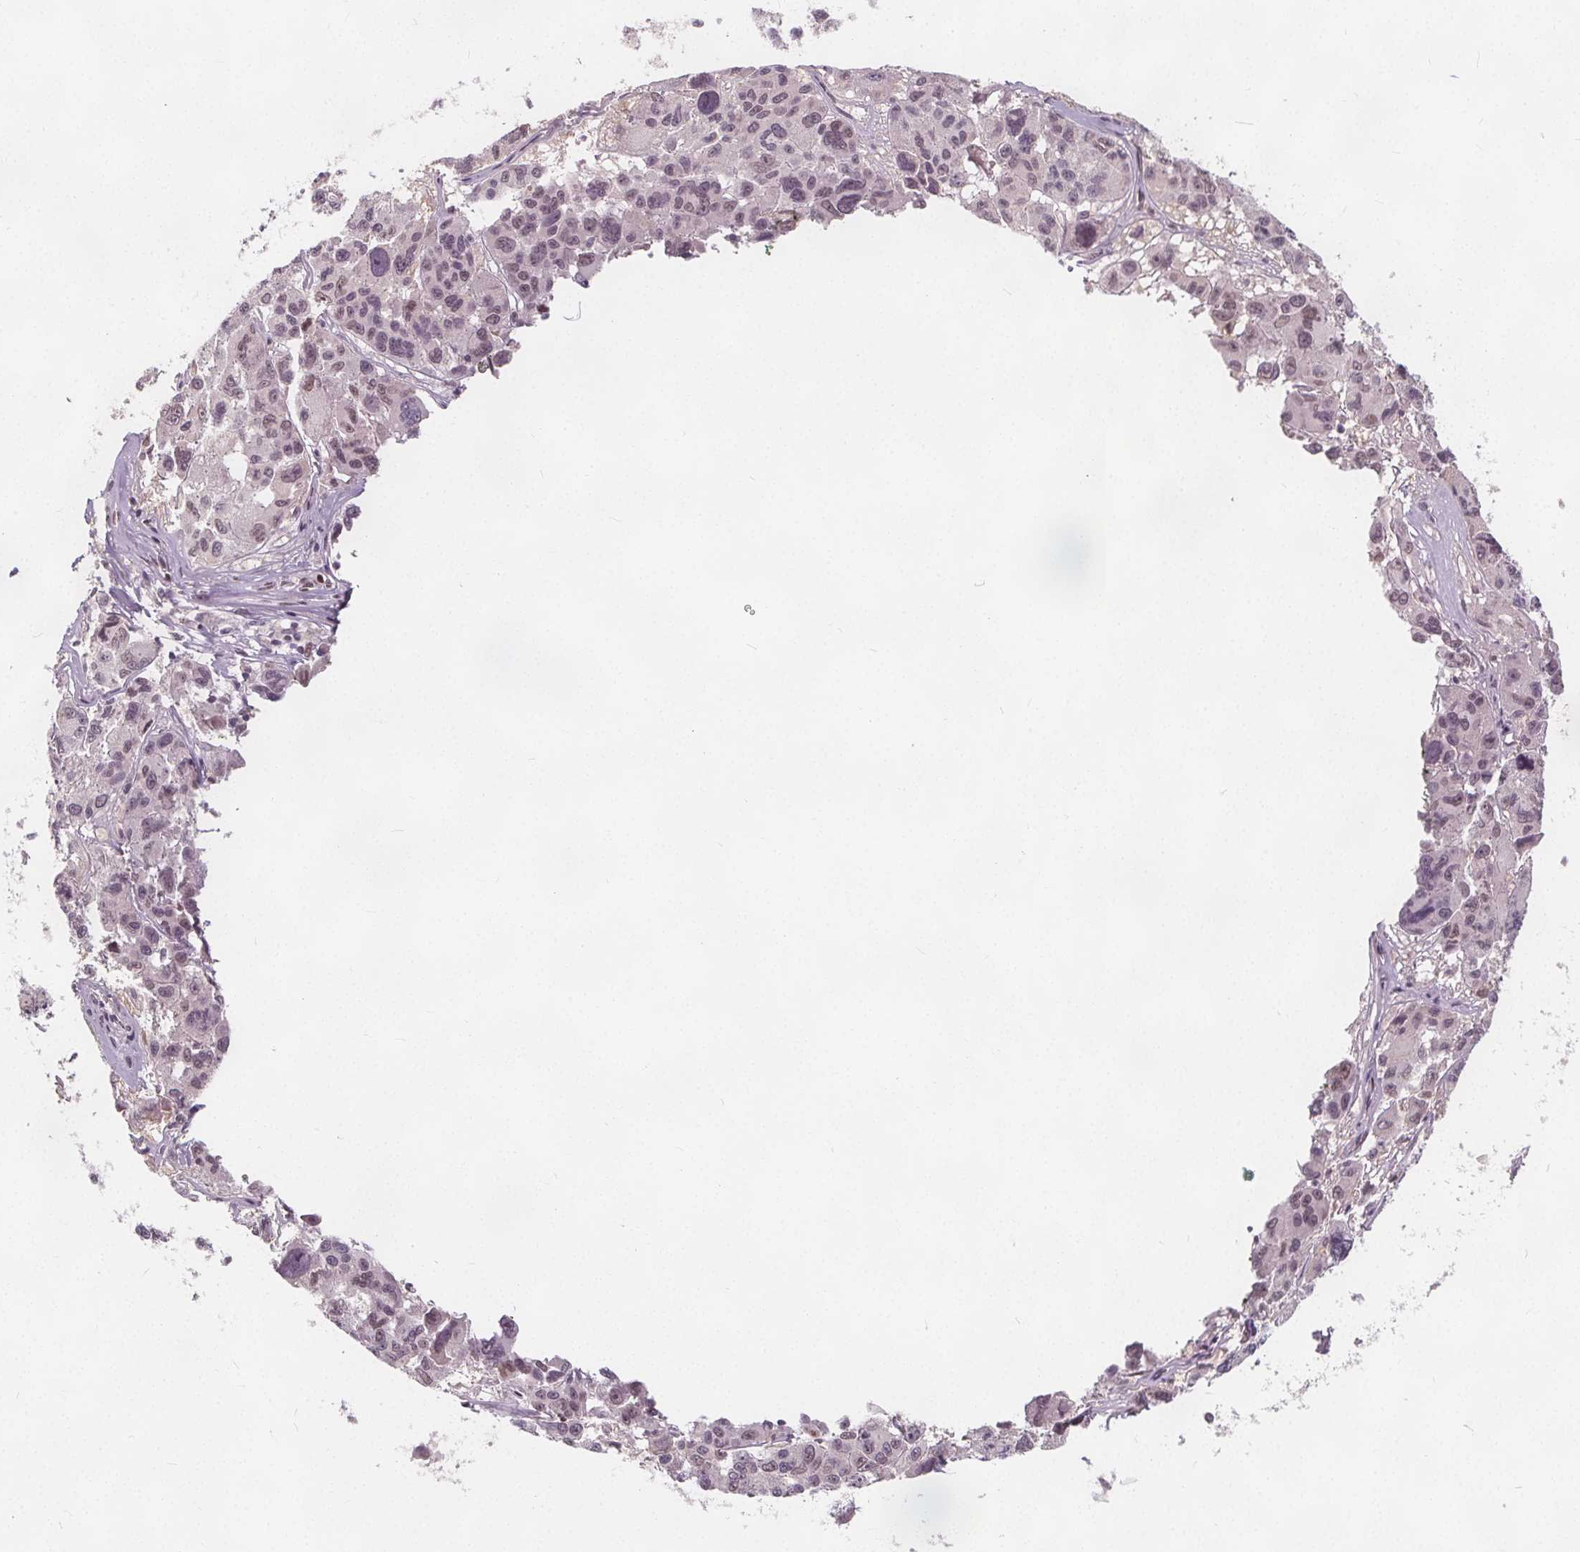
{"staining": {"intensity": "negative", "quantity": "none", "location": "none"}, "tissue": "melanoma", "cell_type": "Tumor cells", "image_type": "cancer", "snomed": [{"axis": "morphology", "description": "Malignant melanoma, NOS"}, {"axis": "topography", "description": "Skin"}], "caption": "Human malignant melanoma stained for a protein using immunohistochemistry (IHC) shows no positivity in tumor cells.", "gene": "DRC3", "patient": {"sex": "female", "age": 66}}